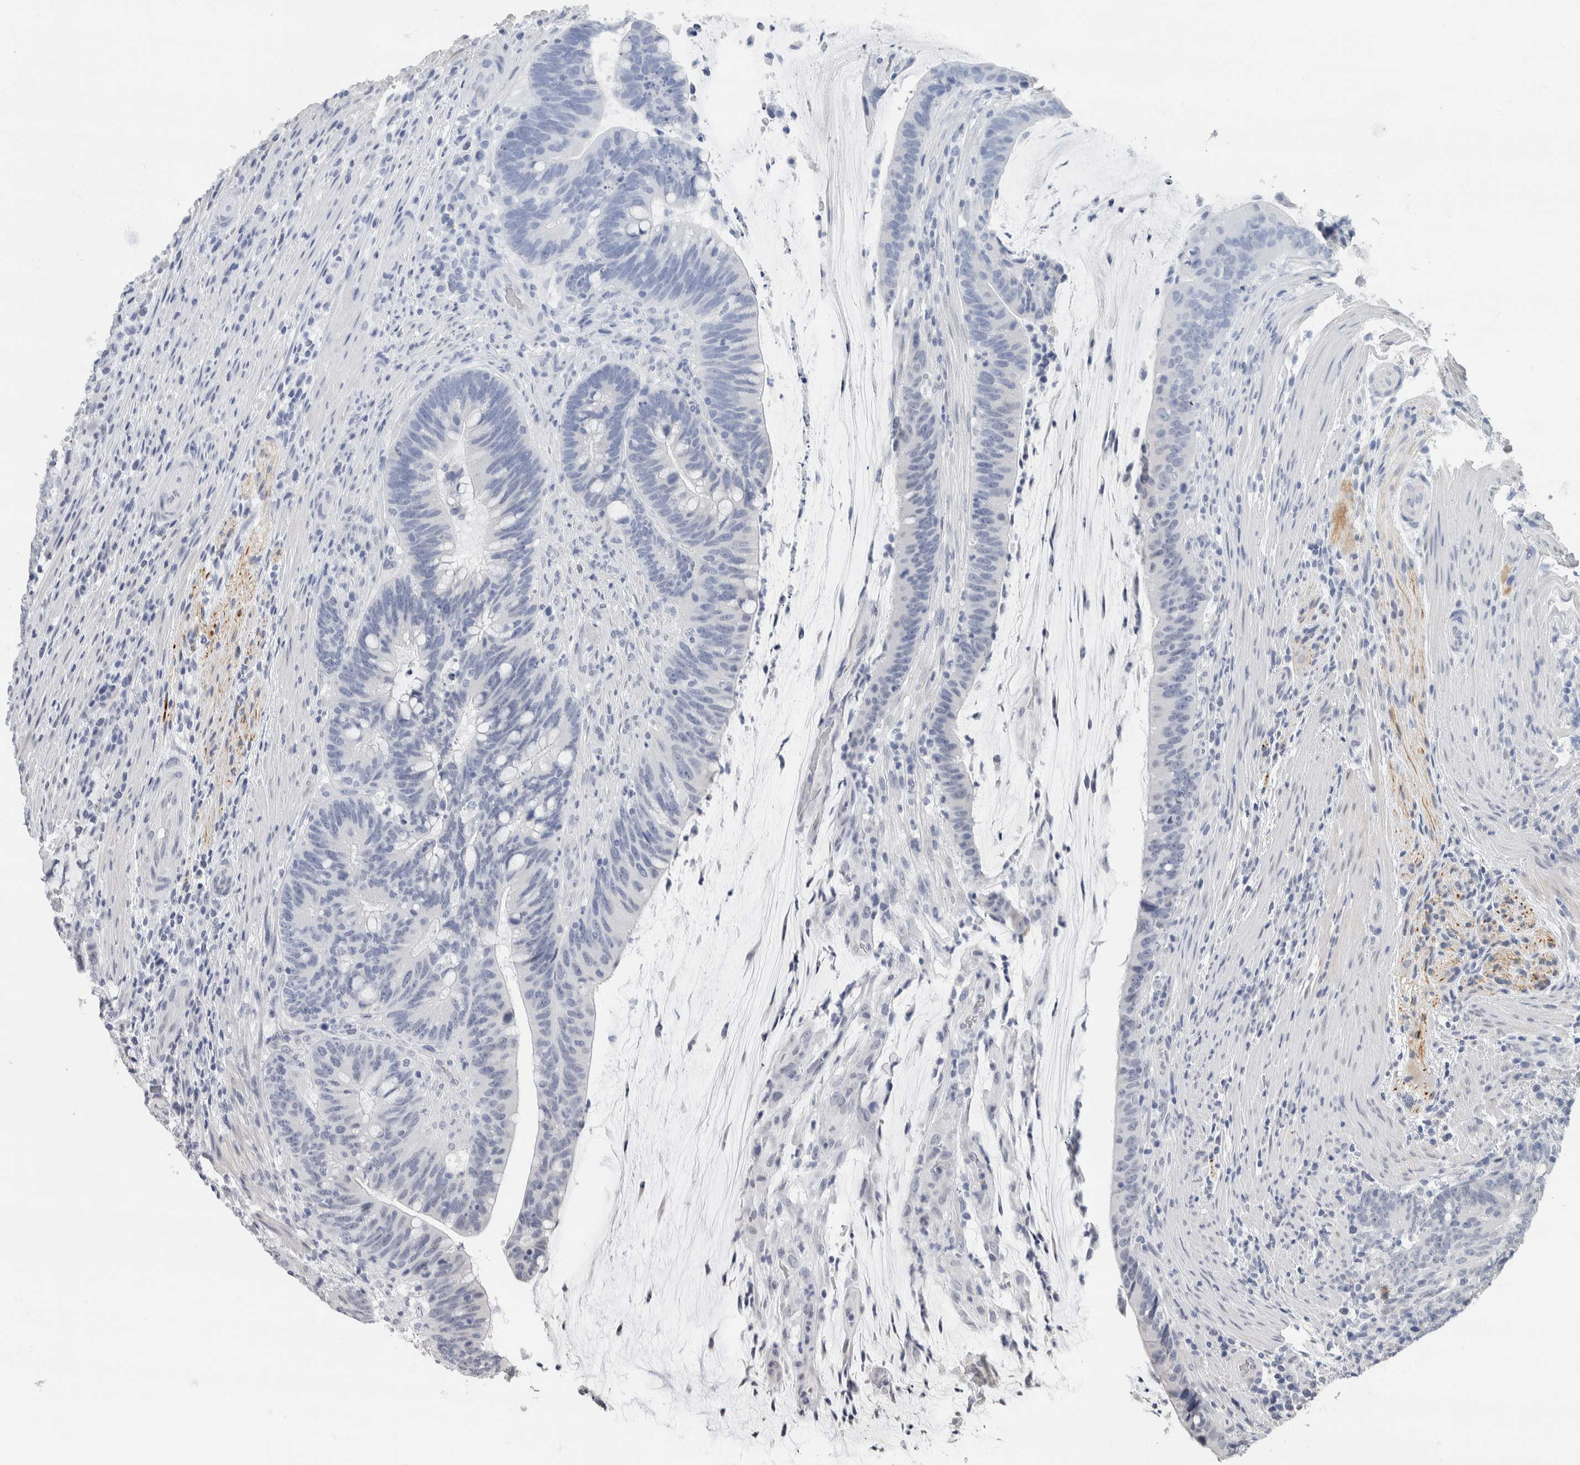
{"staining": {"intensity": "negative", "quantity": "none", "location": "none"}, "tissue": "colorectal cancer", "cell_type": "Tumor cells", "image_type": "cancer", "snomed": [{"axis": "morphology", "description": "Adenocarcinoma, NOS"}, {"axis": "topography", "description": "Colon"}], "caption": "Tumor cells are negative for protein expression in human adenocarcinoma (colorectal).", "gene": "NEFM", "patient": {"sex": "female", "age": 66}}